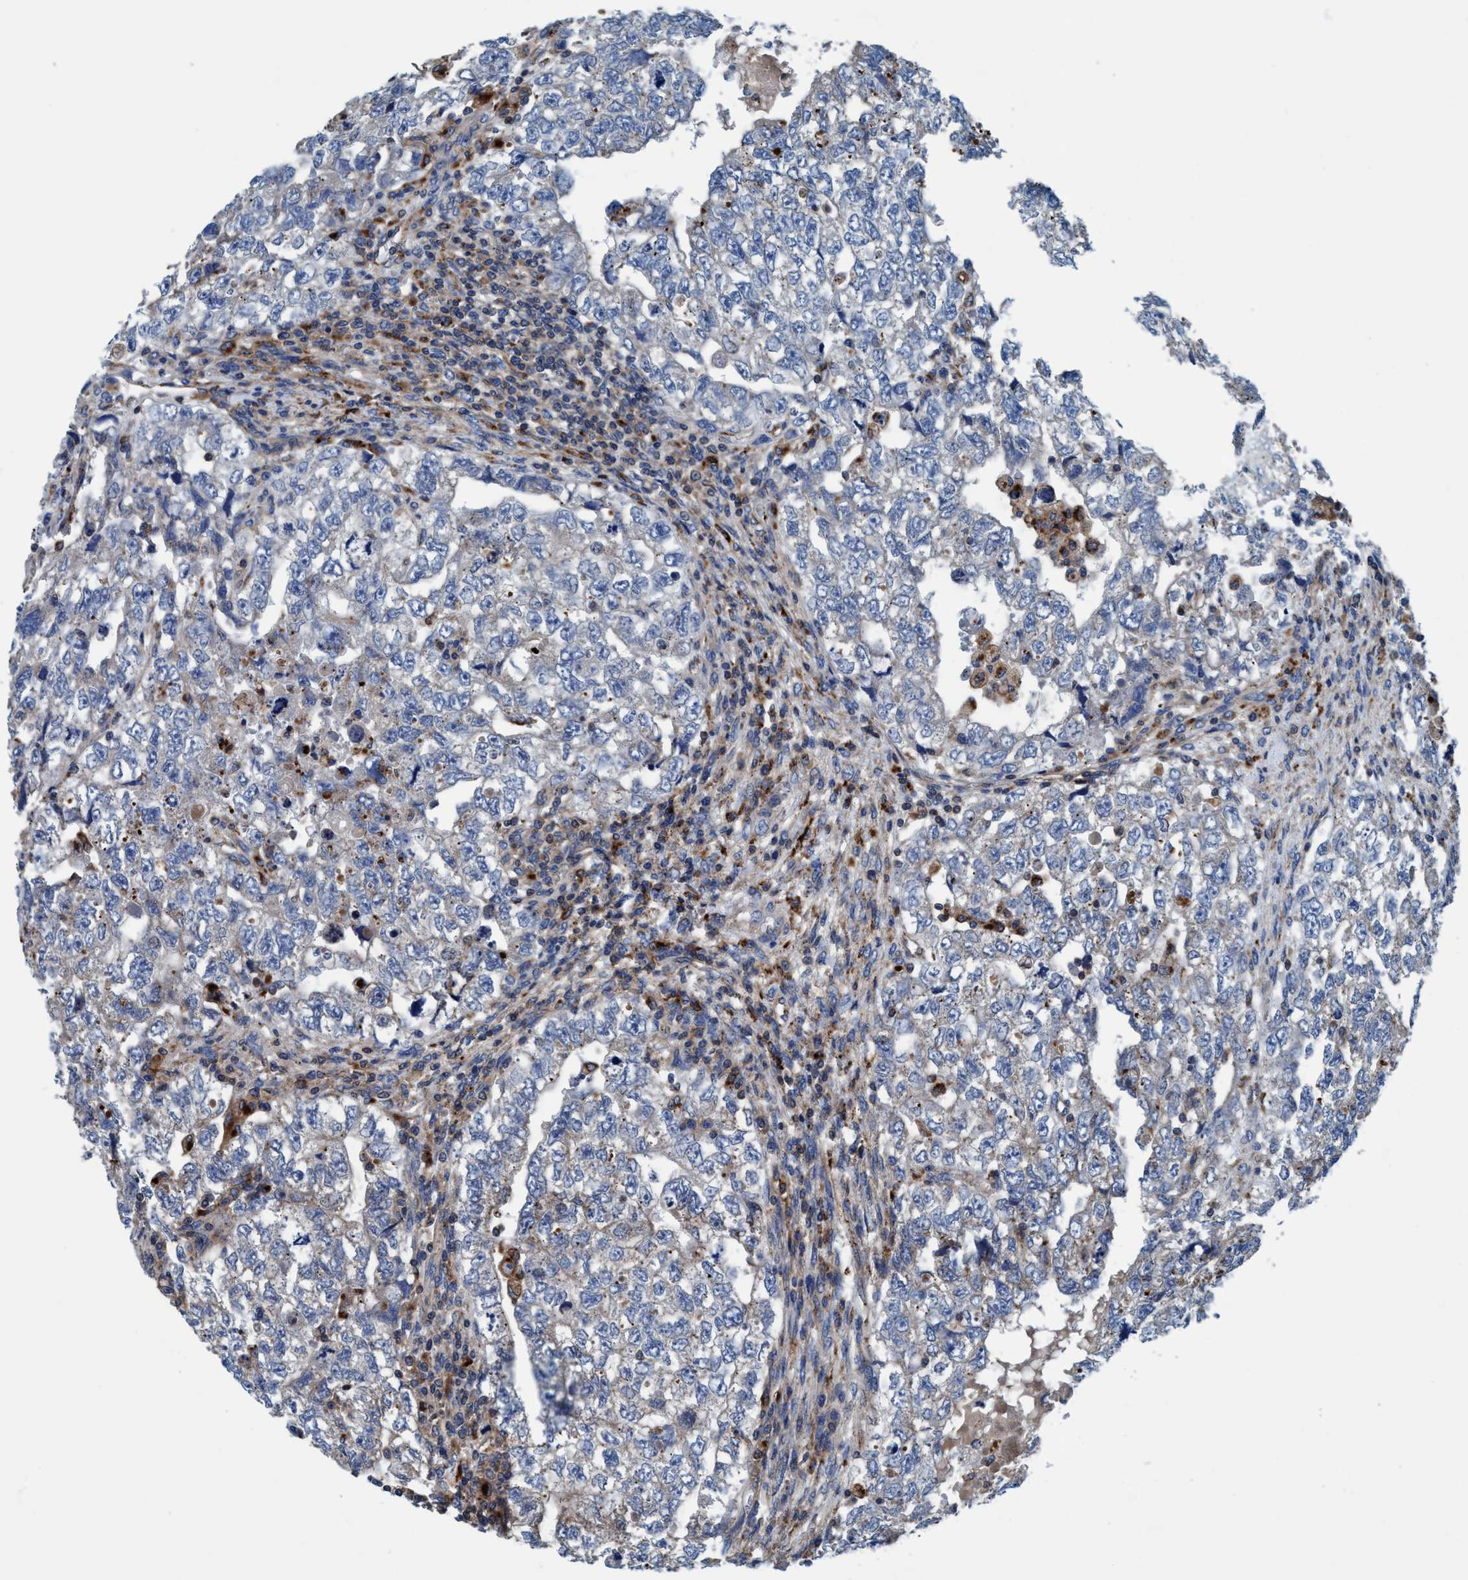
{"staining": {"intensity": "negative", "quantity": "none", "location": "none"}, "tissue": "testis cancer", "cell_type": "Tumor cells", "image_type": "cancer", "snomed": [{"axis": "morphology", "description": "Carcinoma, Embryonal, NOS"}, {"axis": "topography", "description": "Testis"}], "caption": "Histopathology image shows no significant protein expression in tumor cells of testis cancer (embryonal carcinoma).", "gene": "ENDOG", "patient": {"sex": "male", "age": 36}}